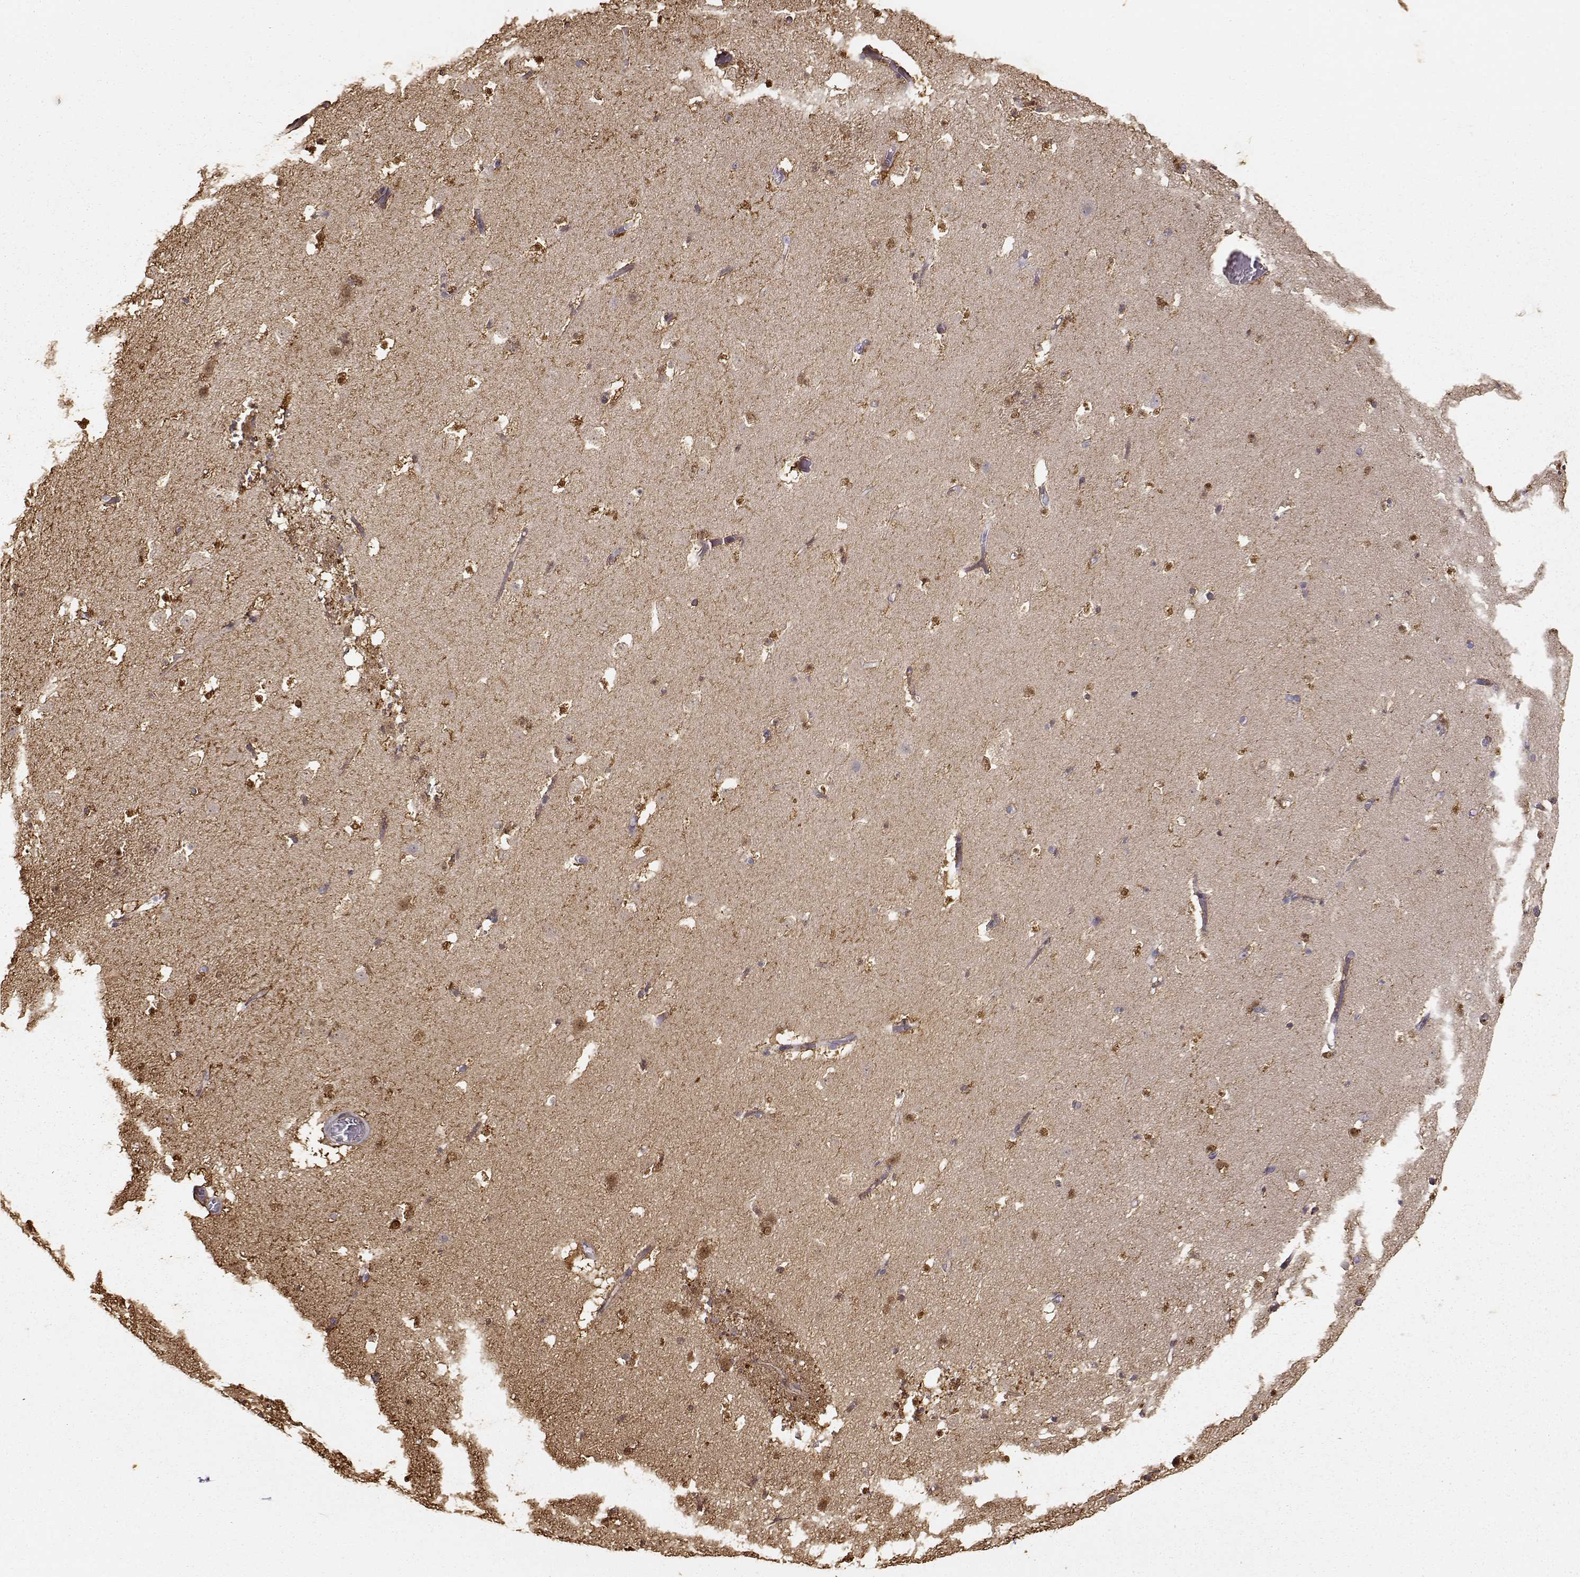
{"staining": {"intensity": "strong", "quantity": ">75%", "location": "cytoplasmic/membranous,nuclear"}, "tissue": "caudate", "cell_type": "Glial cells", "image_type": "normal", "snomed": [{"axis": "morphology", "description": "Normal tissue, NOS"}, {"axis": "topography", "description": "Lateral ventricle wall"}], "caption": "Protein staining reveals strong cytoplasmic/membranous,nuclear staining in about >75% of glial cells in normal caudate.", "gene": "S100B", "patient": {"sex": "female", "age": 42}}